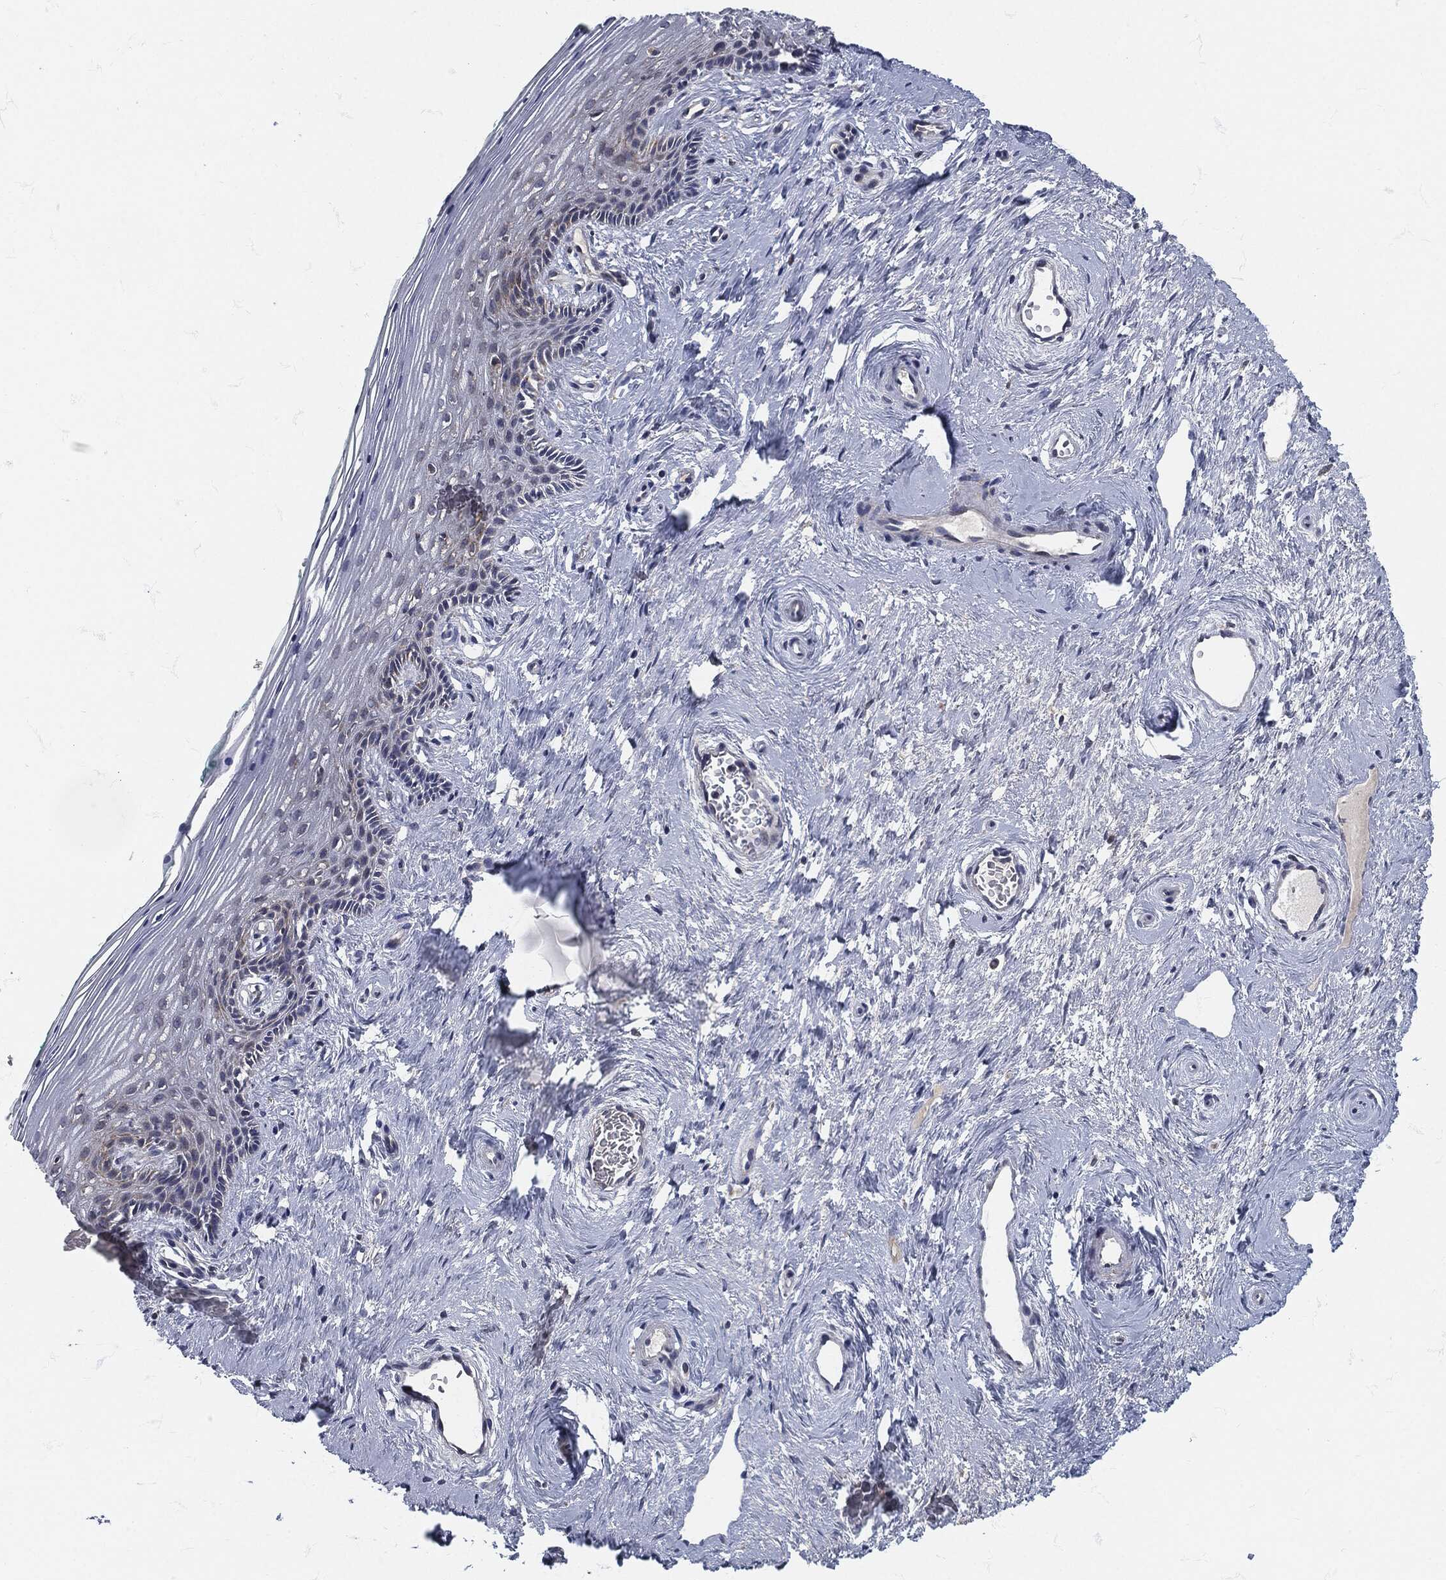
{"staining": {"intensity": "negative", "quantity": "none", "location": "none"}, "tissue": "vagina", "cell_type": "Squamous epithelial cells", "image_type": "normal", "snomed": [{"axis": "morphology", "description": "Normal tissue, NOS"}, {"axis": "topography", "description": "Vagina"}], "caption": "DAB (3,3'-diaminobenzidine) immunohistochemical staining of benign human vagina demonstrates no significant positivity in squamous epithelial cells. The staining was performed using DAB (3,3'-diaminobenzidine) to visualize the protein expression in brown, while the nuclei were stained in blue with hematoxylin (Magnification: 20x).", "gene": "SIGLEC9", "patient": {"sex": "female", "age": 45}}